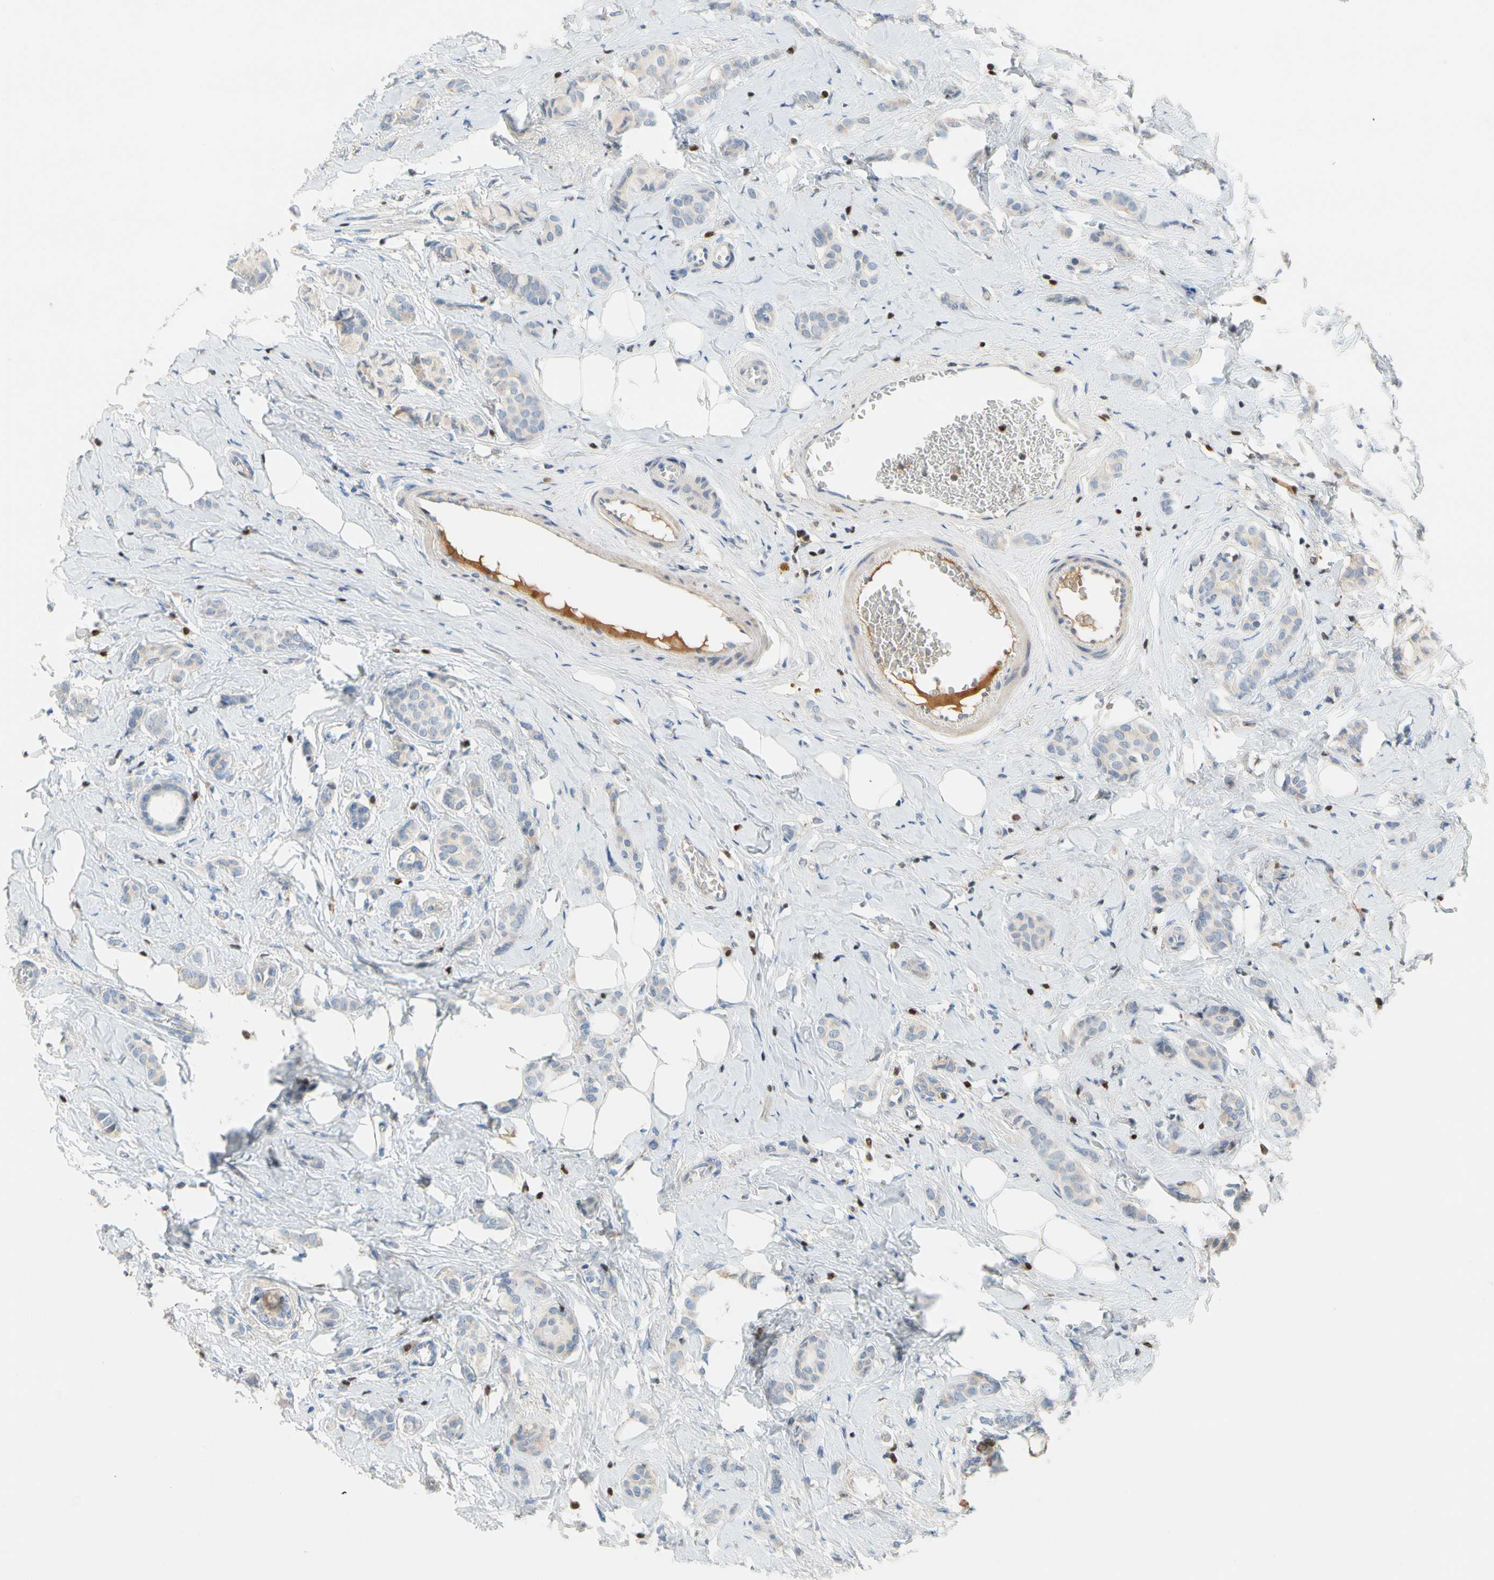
{"staining": {"intensity": "weak", "quantity": "<25%", "location": "cytoplasmic/membranous"}, "tissue": "breast cancer", "cell_type": "Tumor cells", "image_type": "cancer", "snomed": [{"axis": "morphology", "description": "Lobular carcinoma"}, {"axis": "topography", "description": "Breast"}], "caption": "A photomicrograph of breast lobular carcinoma stained for a protein shows no brown staining in tumor cells.", "gene": "SP140", "patient": {"sex": "female", "age": 60}}